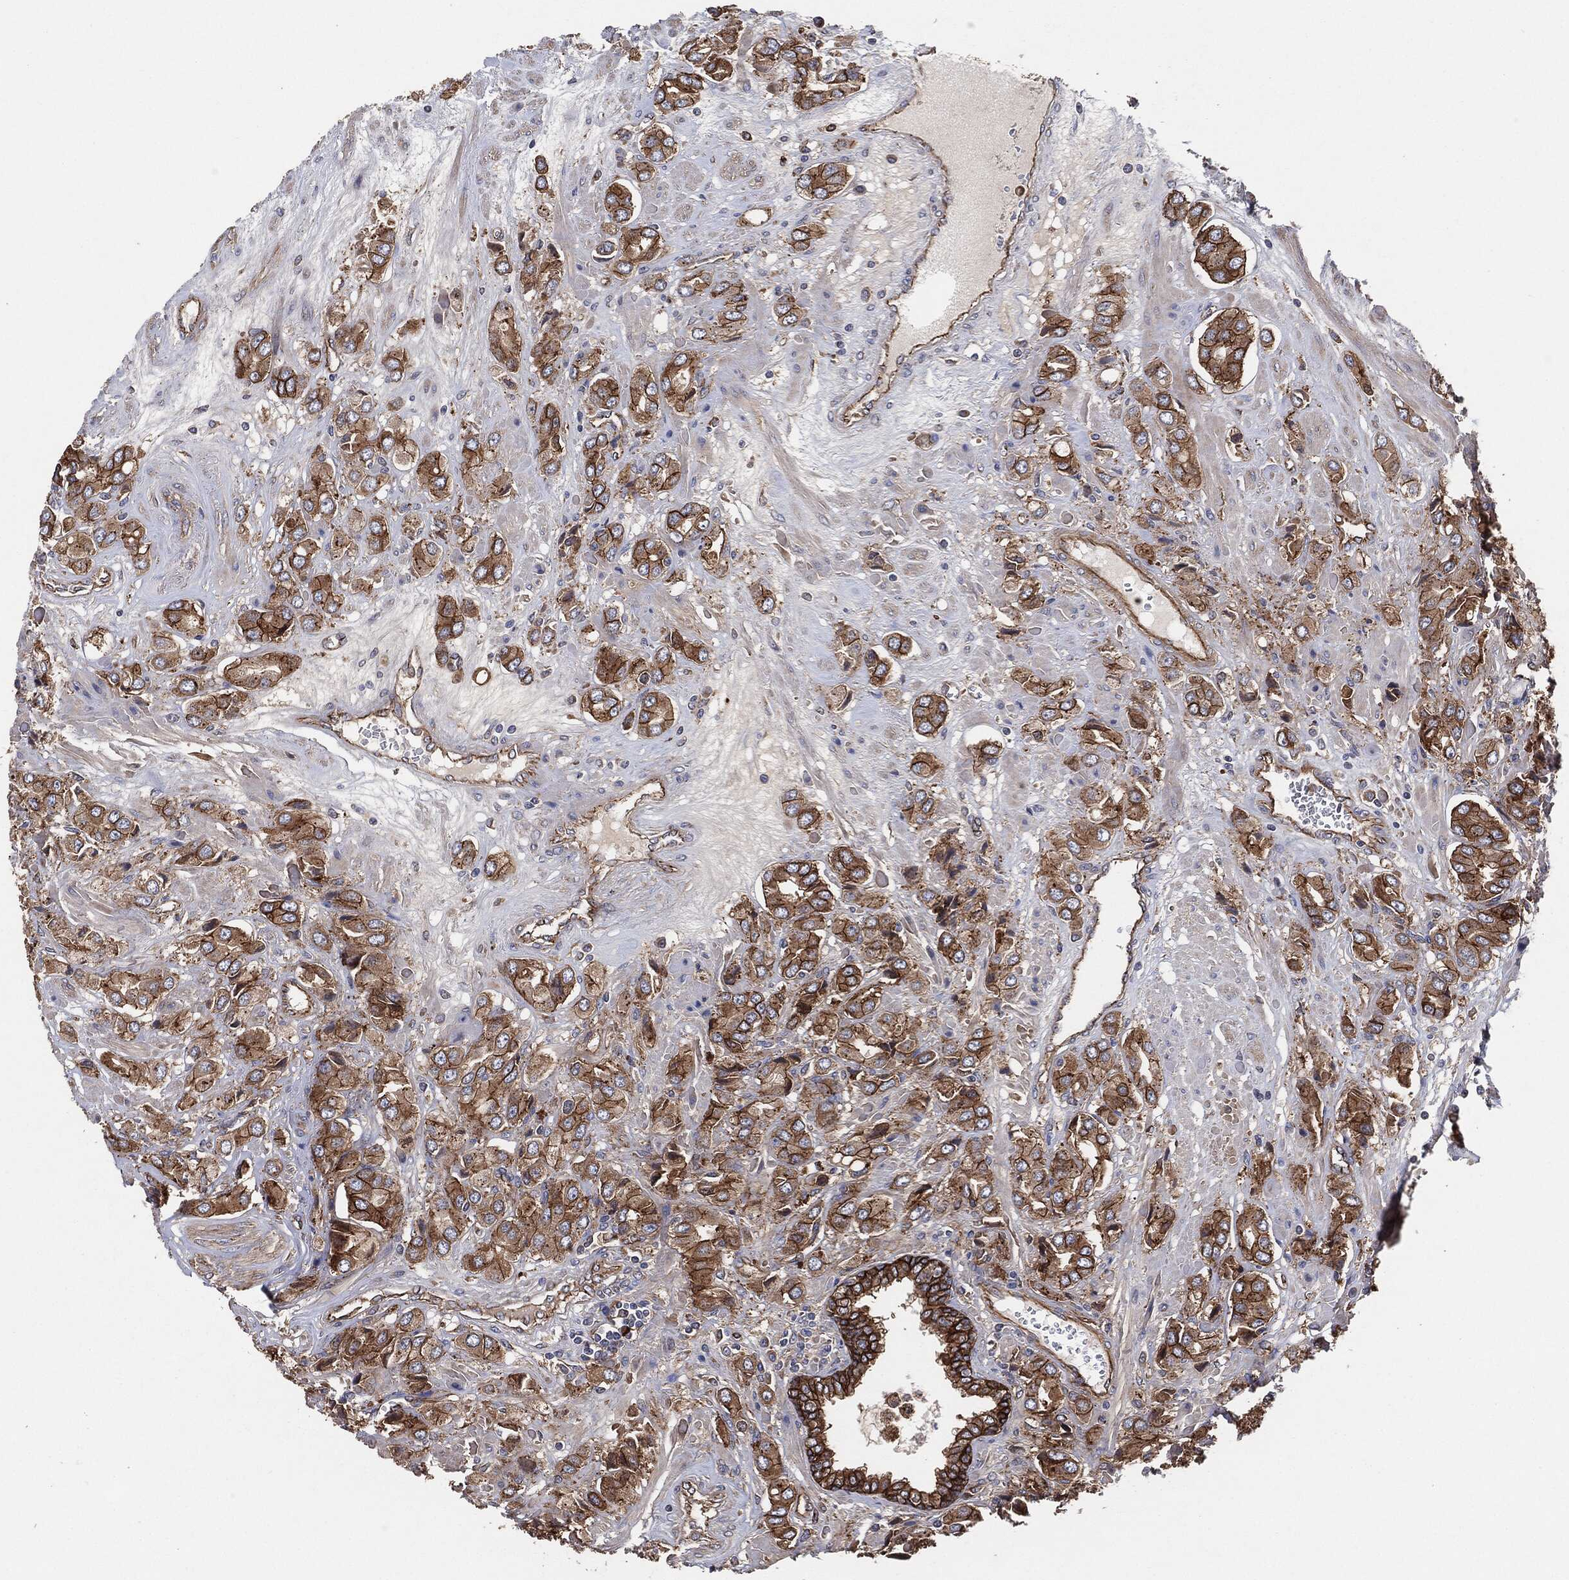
{"staining": {"intensity": "strong", "quantity": "25%-75%", "location": "cytoplasmic/membranous"}, "tissue": "prostate cancer", "cell_type": "Tumor cells", "image_type": "cancer", "snomed": [{"axis": "morphology", "description": "Adenocarcinoma, NOS"}, {"axis": "topography", "description": "Prostate and seminal vesicle, NOS"}, {"axis": "topography", "description": "Prostate"}], "caption": "IHC (DAB) staining of human prostate cancer exhibits strong cytoplasmic/membranous protein staining in approximately 25%-75% of tumor cells. (DAB (3,3'-diaminobenzidine) IHC with brightfield microscopy, high magnification).", "gene": "CTNNA1", "patient": {"sex": "male", "age": 69}}